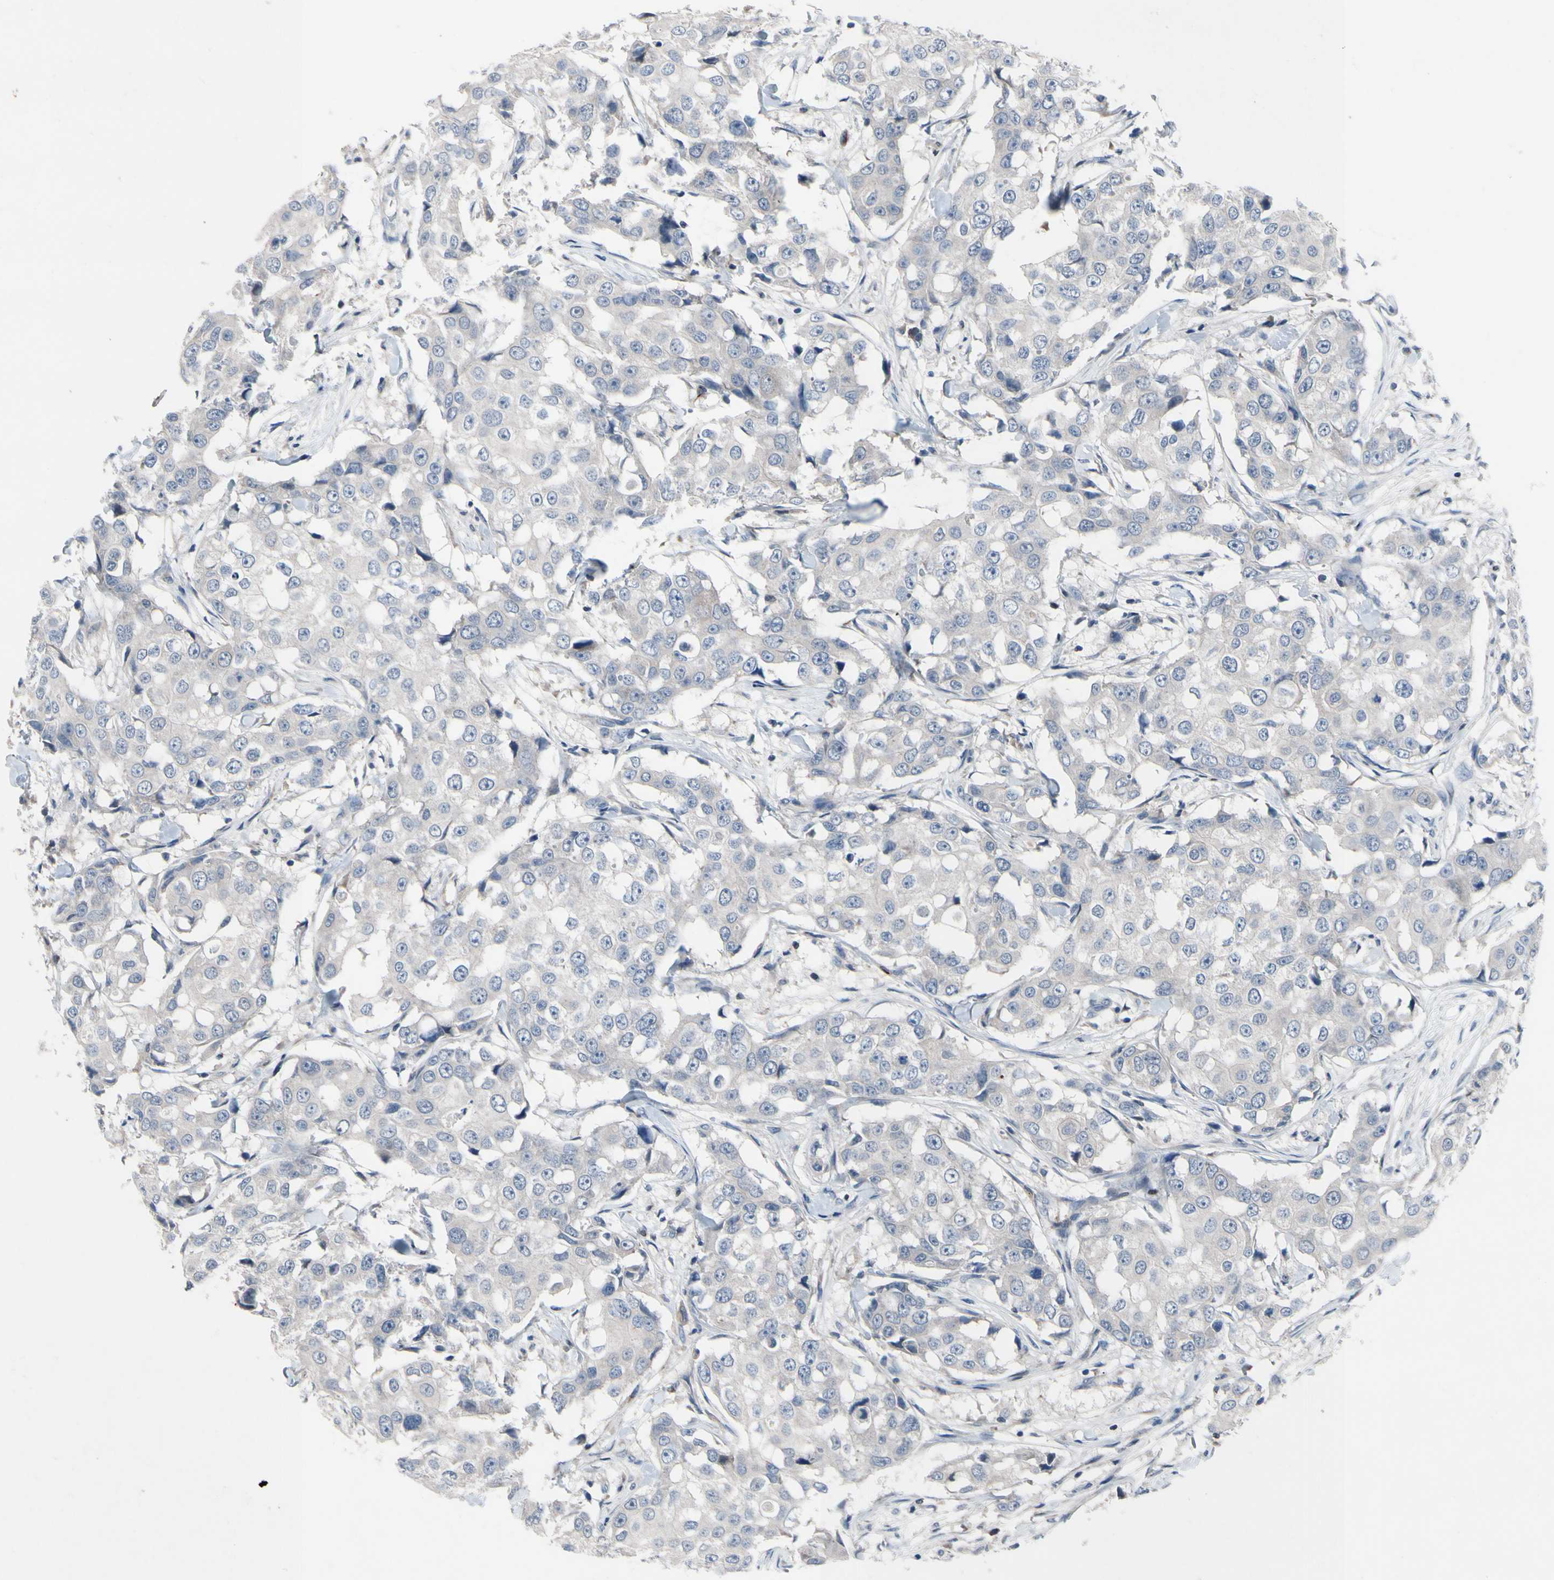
{"staining": {"intensity": "negative", "quantity": "none", "location": "none"}, "tissue": "breast cancer", "cell_type": "Tumor cells", "image_type": "cancer", "snomed": [{"axis": "morphology", "description": "Duct carcinoma"}, {"axis": "topography", "description": "Breast"}], "caption": "This is an immunohistochemistry (IHC) photomicrograph of human breast intraductal carcinoma. There is no staining in tumor cells.", "gene": "MUTYH", "patient": {"sex": "female", "age": 27}}